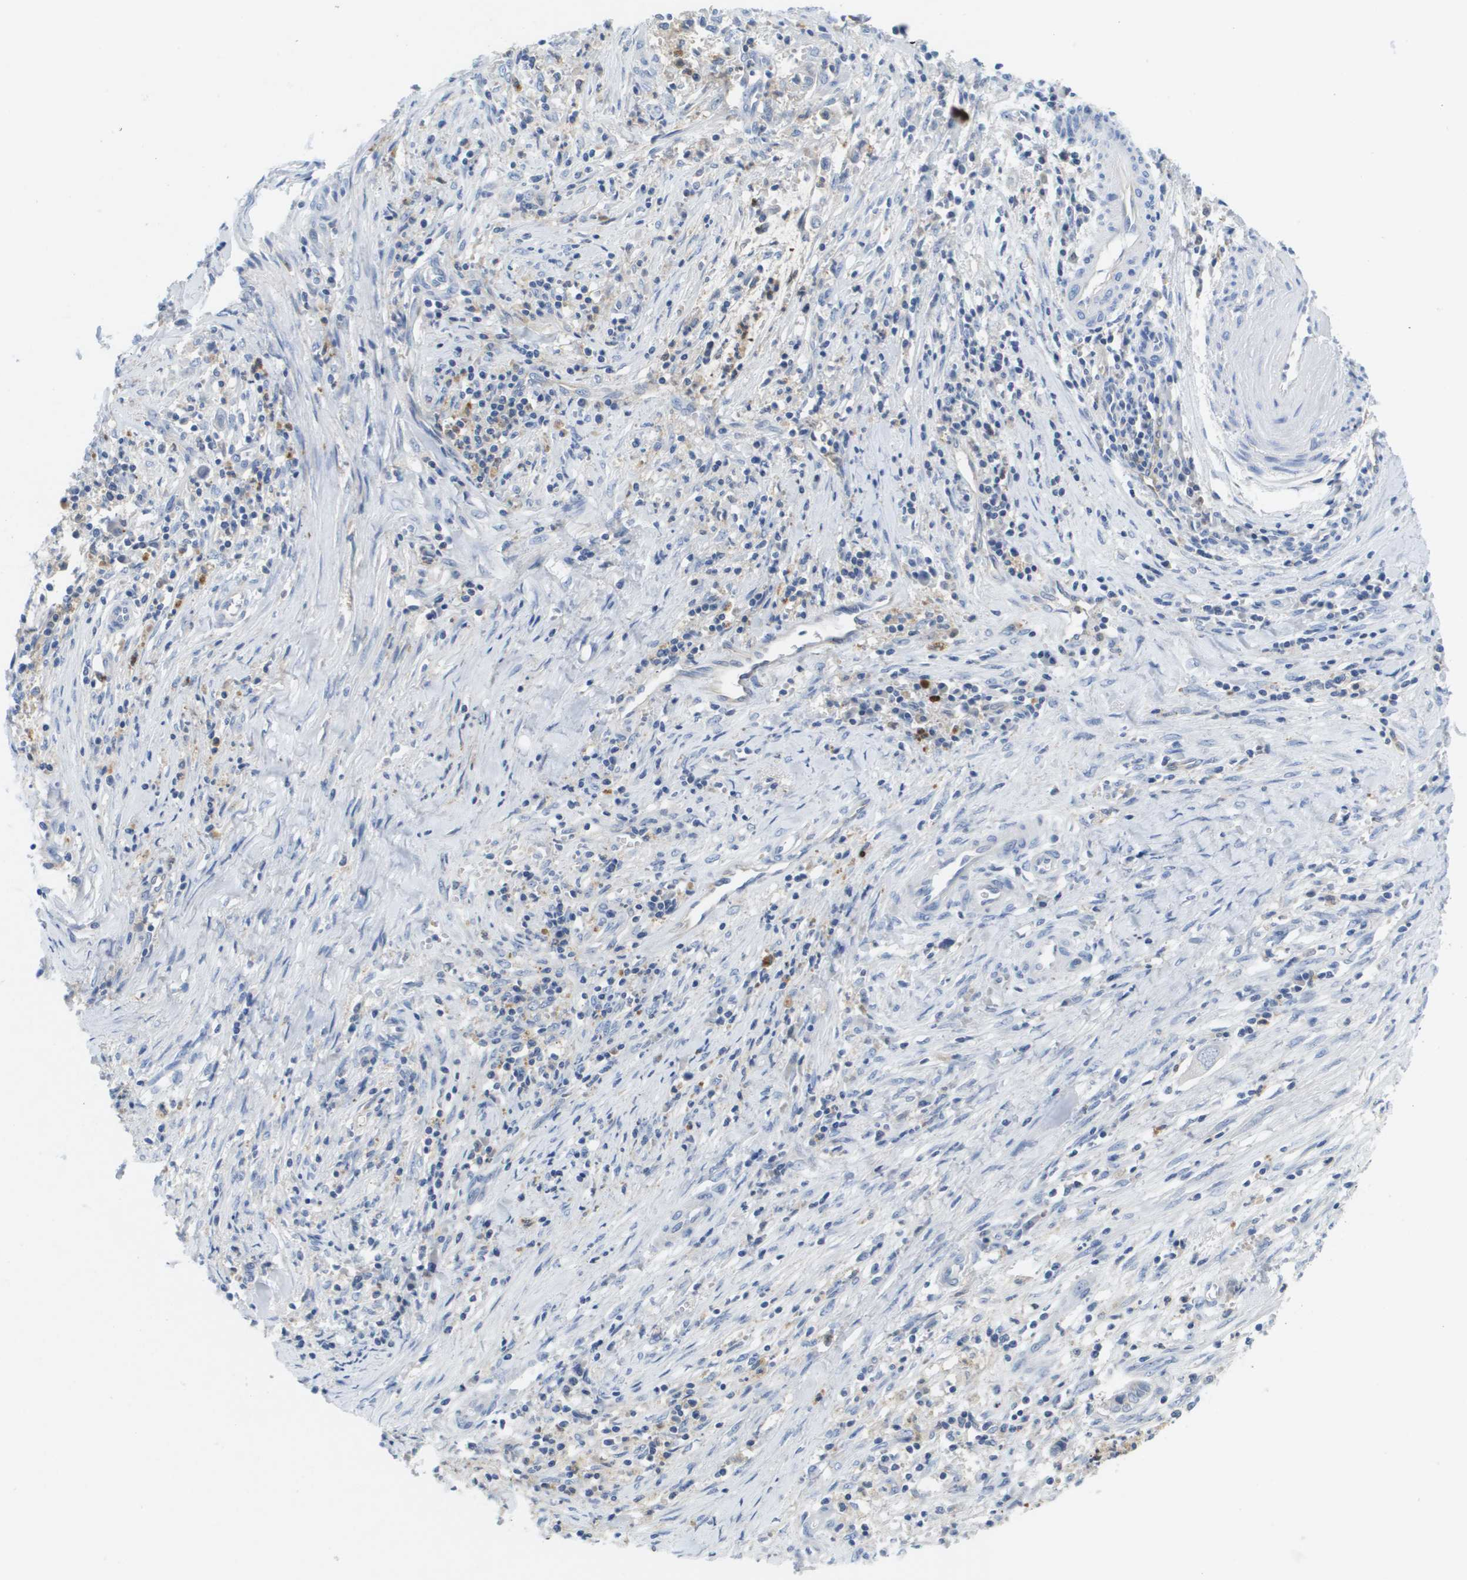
{"staining": {"intensity": "negative", "quantity": "none", "location": "none"}, "tissue": "cervical cancer", "cell_type": "Tumor cells", "image_type": "cancer", "snomed": [{"axis": "morphology", "description": "Adenocarcinoma, NOS"}, {"axis": "topography", "description": "Cervix"}], "caption": "This micrograph is of cervical cancer stained with IHC to label a protein in brown with the nuclei are counter-stained blue. There is no expression in tumor cells.", "gene": "LIPG", "patient": {"sex": "female", "age": 44}}